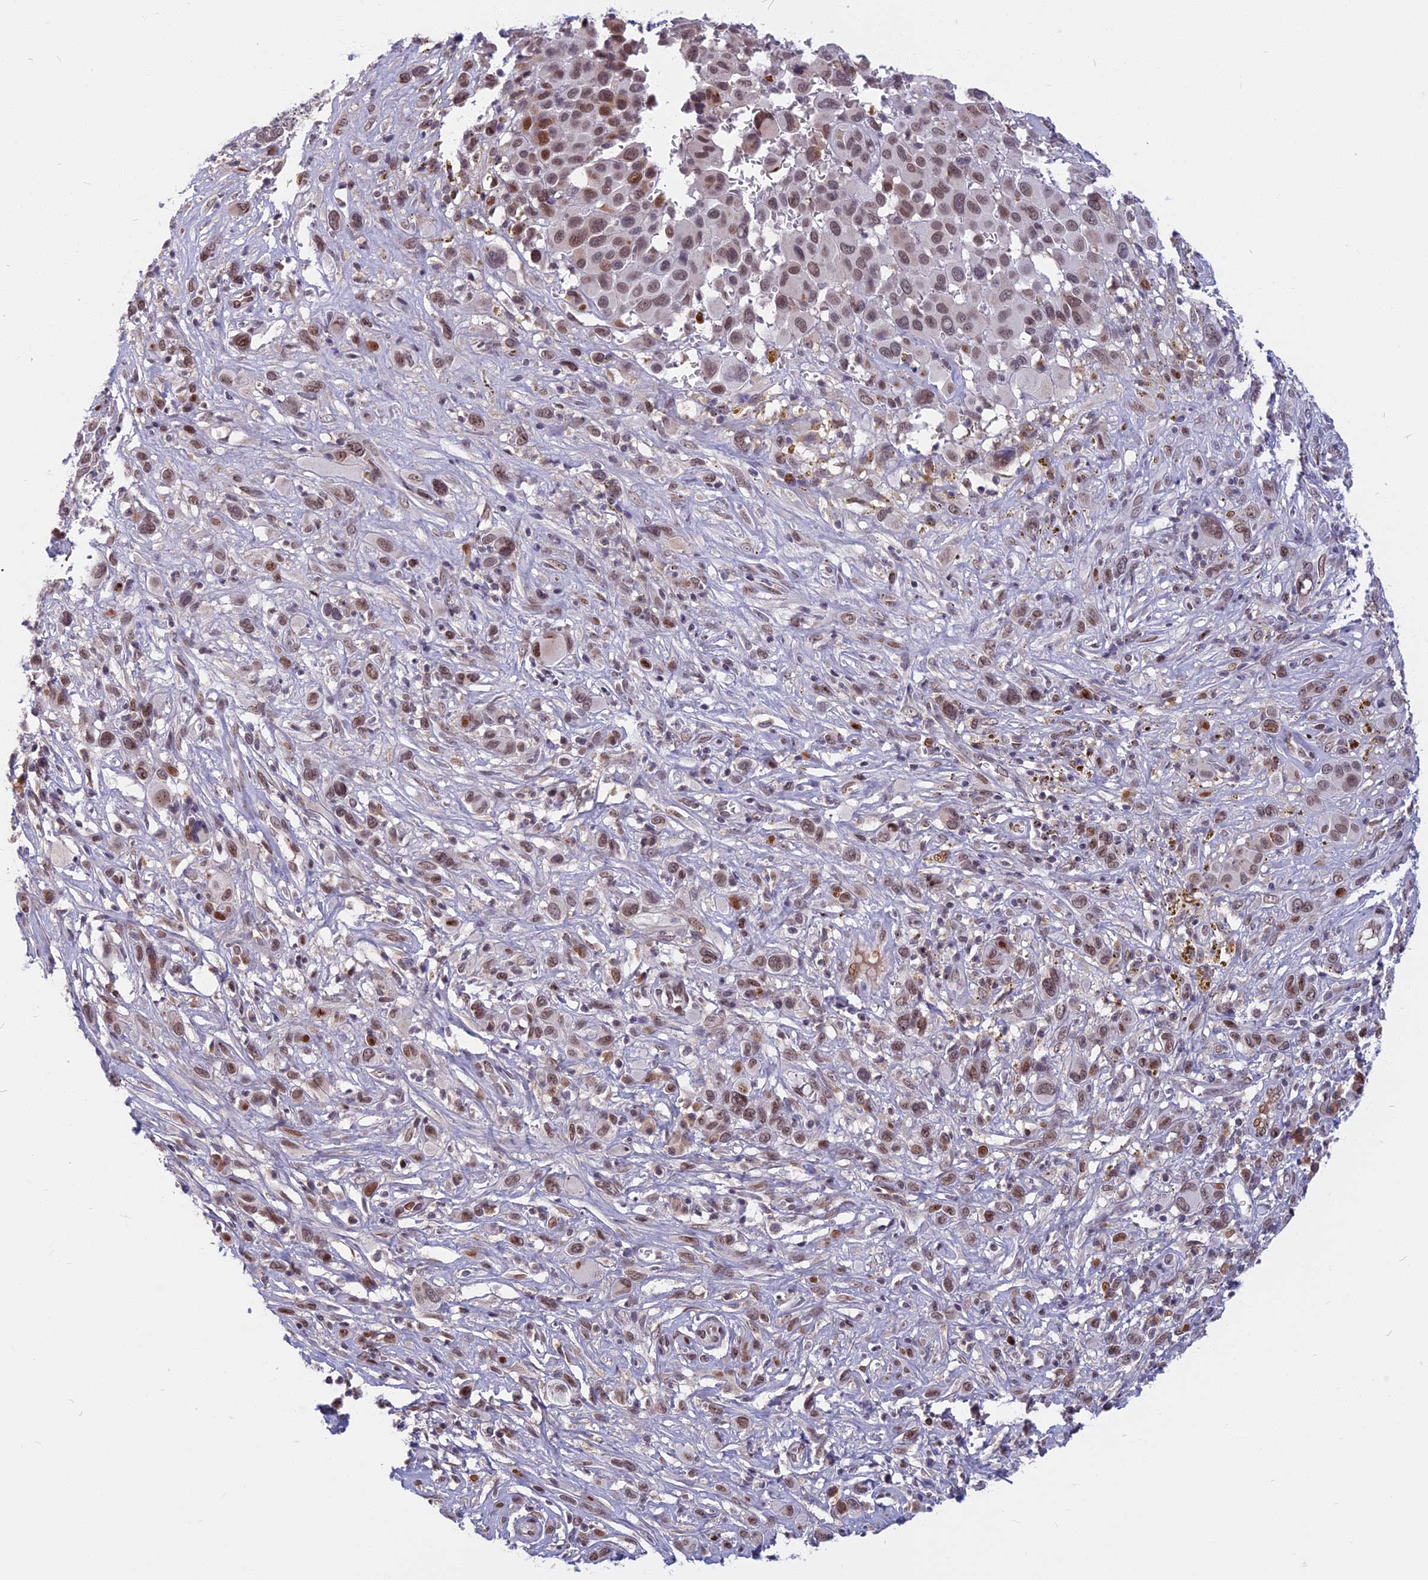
{"staining": {"intensity": "moderate", "quantity": ">75%", "location": "nuclear"}, "tissue": "melanoma", "cell_type": "Tumor cells", "image_type": "cancer", "snomed": [{"axis": "morphology", "description": "Malignant melanoma, NOS"}, {"axis": "topography", "description": "Skin of trunk"}], "caption": "Protein staining of malignant melanoma tissue shows moderate nuclear positivity in about >75% of tumor cells.", "gene": "CDC7", "patient": {"sex": "male", "age": 71}}